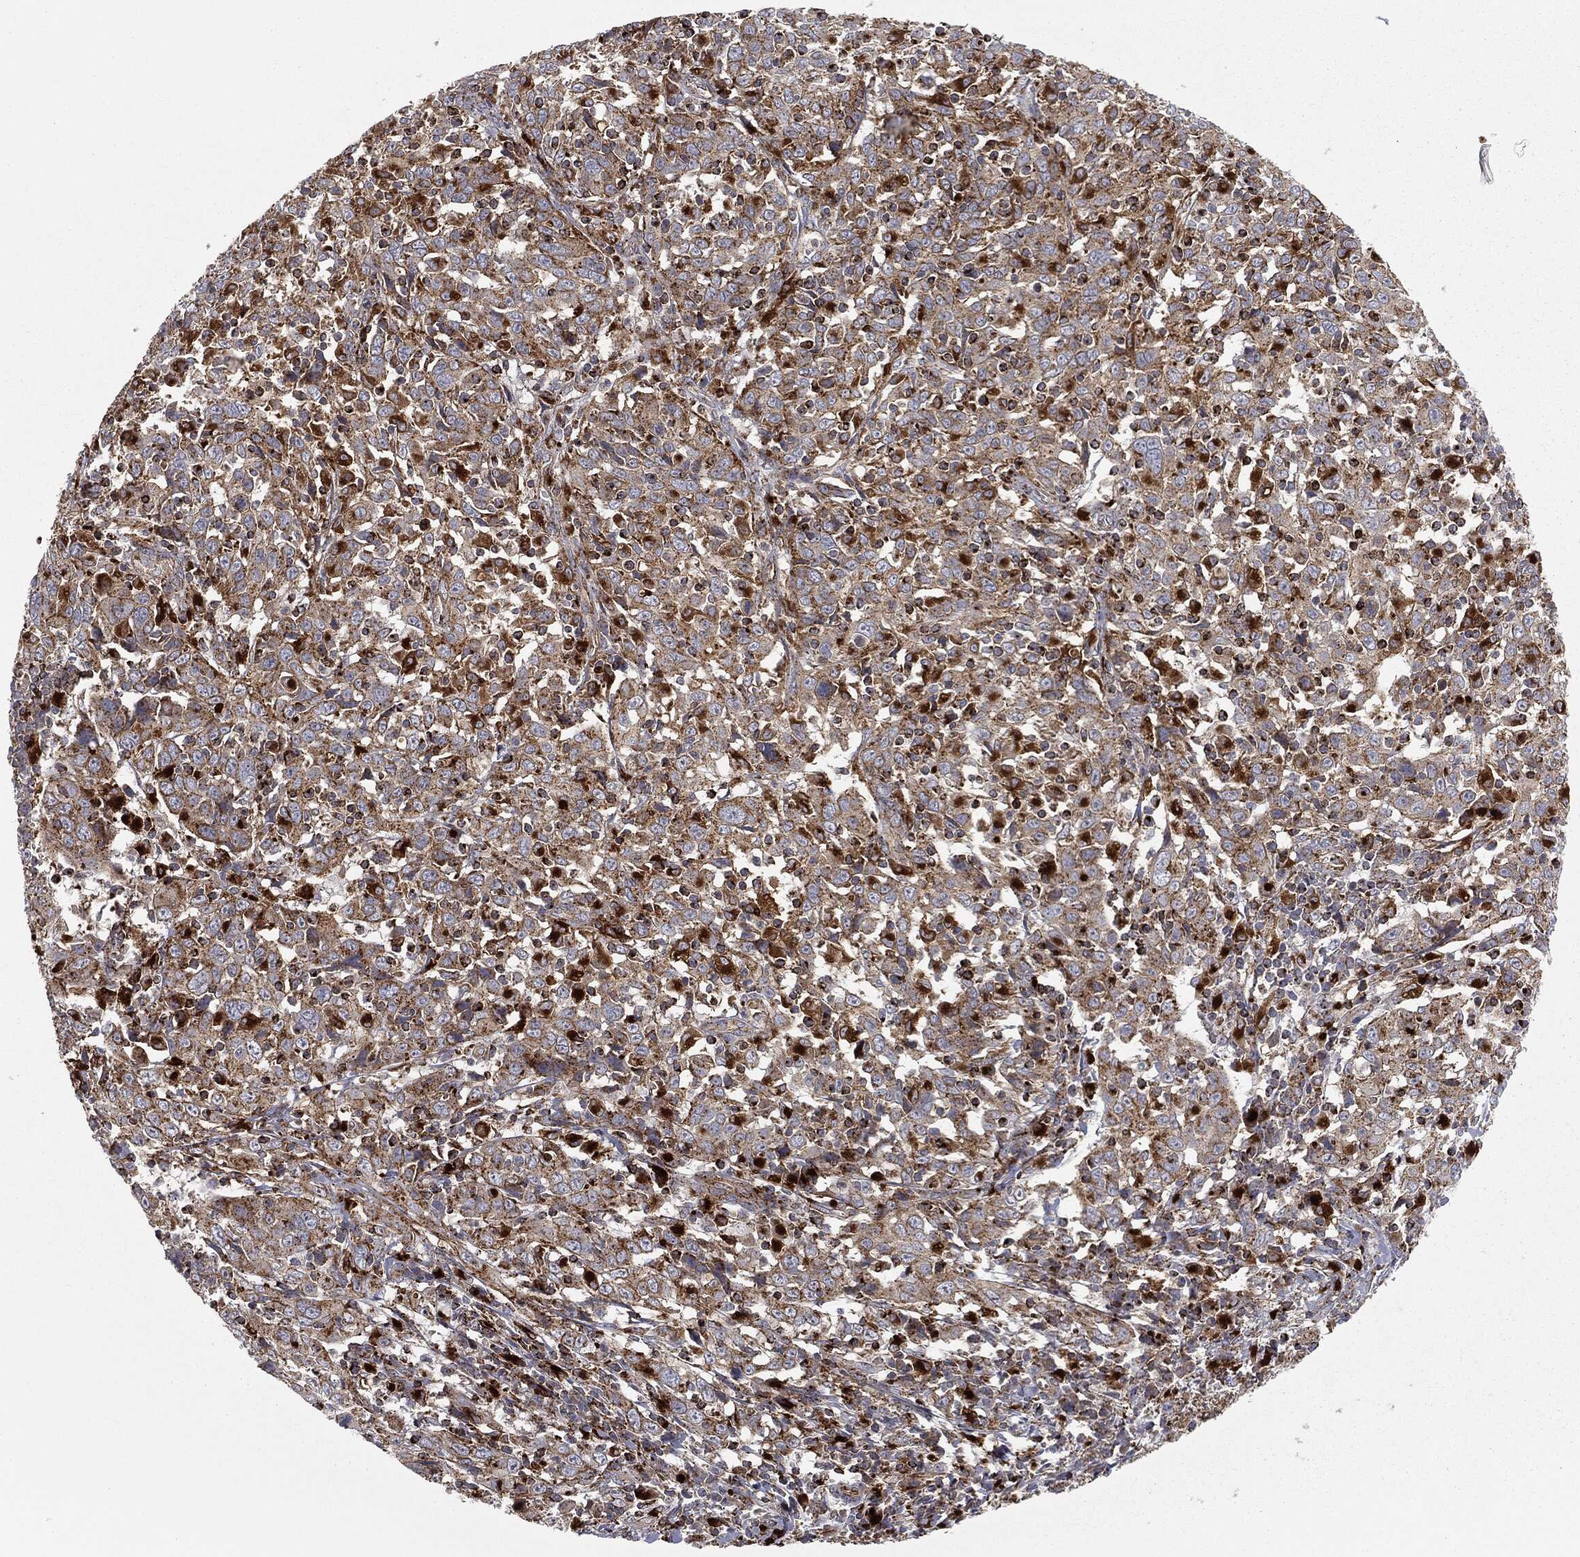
{"staining": {"intensity": "weak", "quantity": ">75%", "location": "cytoplasmic/membranous"}, "tissue": "cervical cancer", "cell_type": "Tumor cells", "image_type": "cancer", "snomed": [{"axis": "morphology", "description": "Squamous cell carcinoma, NOS"}, {"axis": "topography", "description": "Cervix"}], "caption": "The immunohistochemical stain labels weak cytoplasmic/membranous positivity in tumor cells of cervical squamous cell carcinoma tissue.", "gene": "CTSA", "patient": {"sex": "female", "age": 46}}